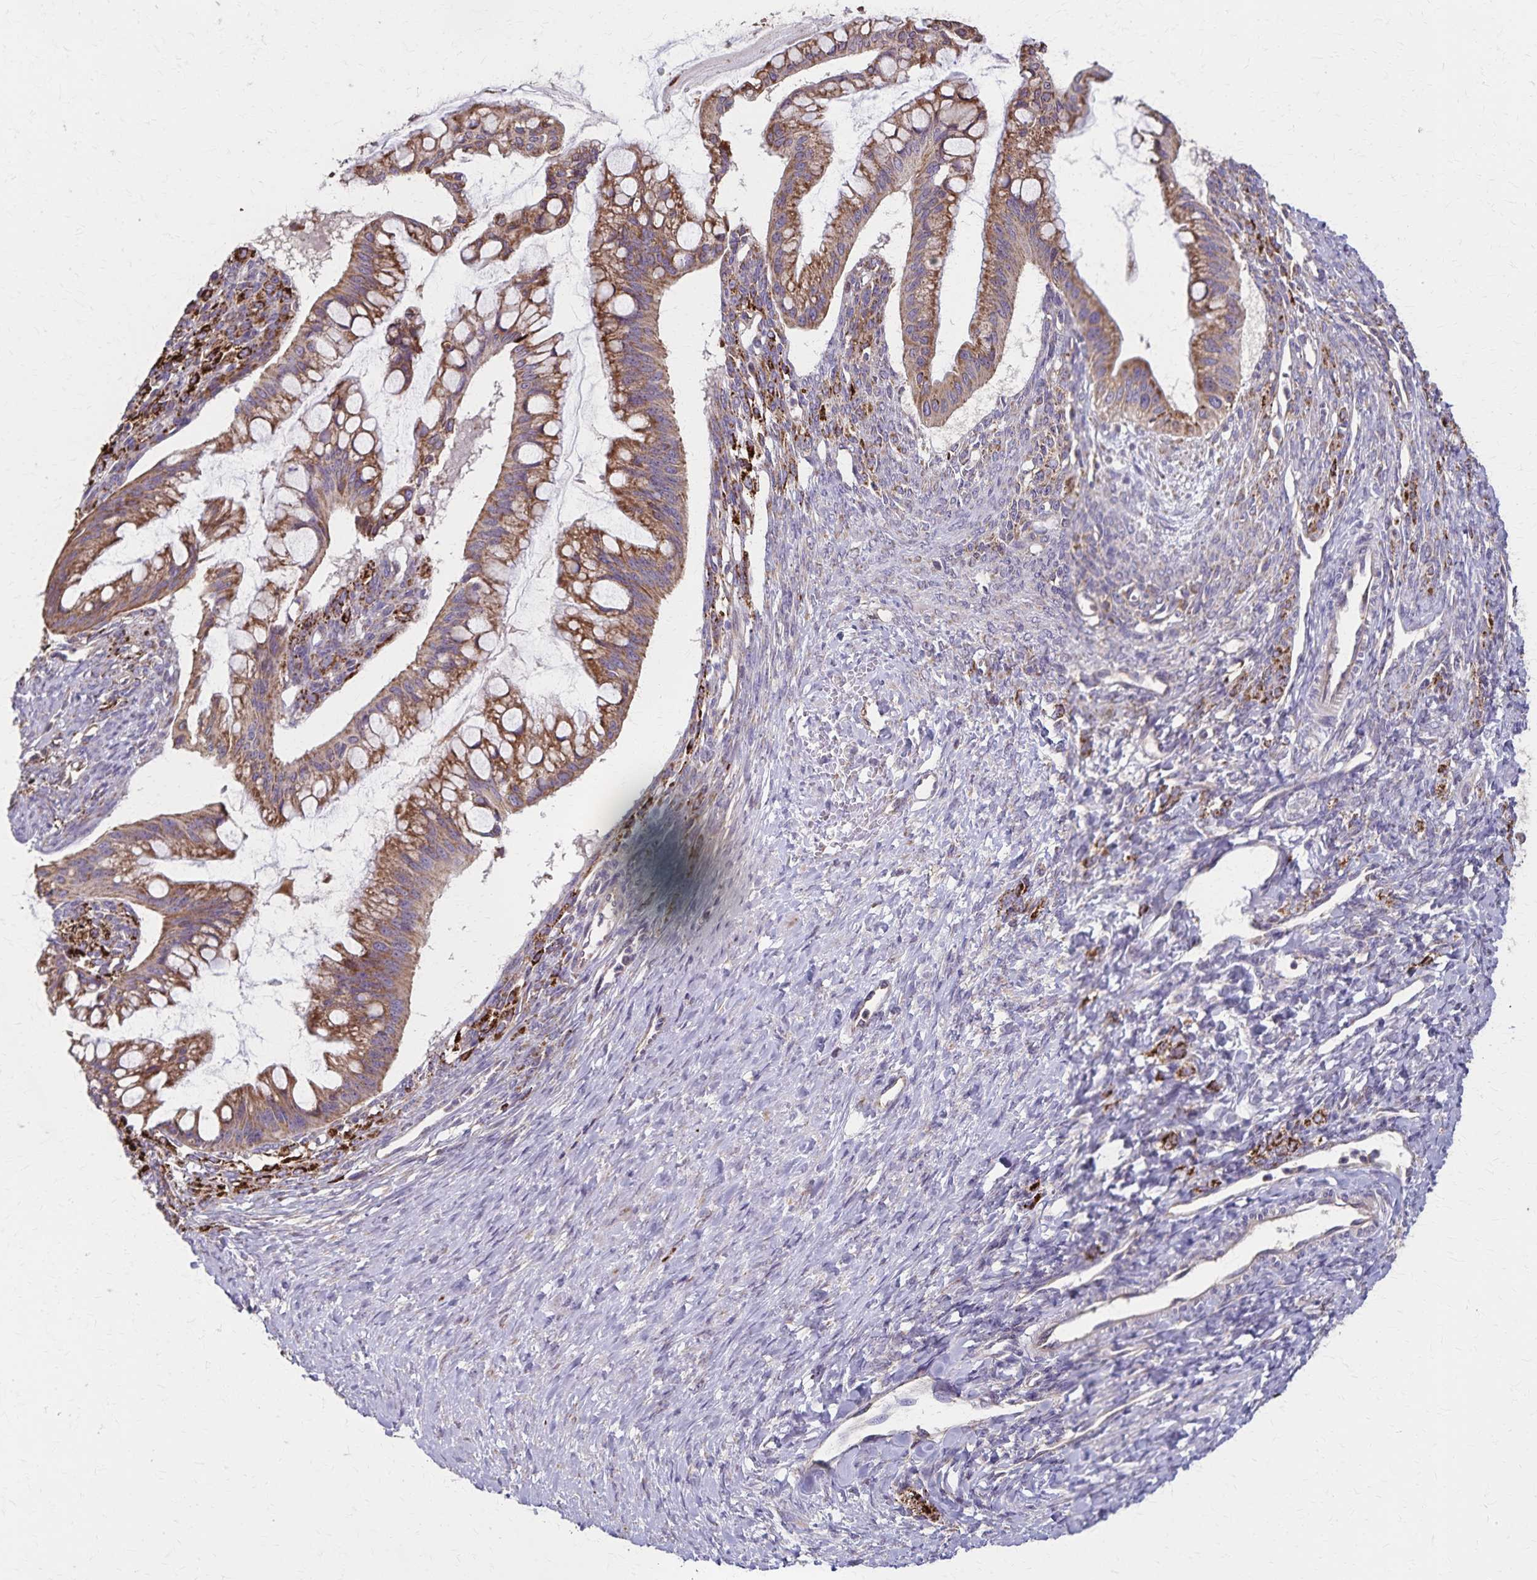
{"staining": {"intensity": "moderate", "quantity": ">75%", "location": "cytoplasmic/membranous"}, "tissue": "ovarian cancer", "cell_type": "Tumor cells", "image_type": "cancer", "snomed": [{"axis": "morphology", "description": "Cystadenocarcinoma, mucinous, NOS"}, {"axis": "topography", "description": "Ovary"}], "caption": "About >75% of tumor cells in human ovarian cancer (mucinous cystadenocarcinoma) demonstrate moderate cytoplasmic/membranous protein expression as visualized by brown immunohistochemical staining.", "gene": "RNF10", "patient": {"sex": "female", "age": 73}}